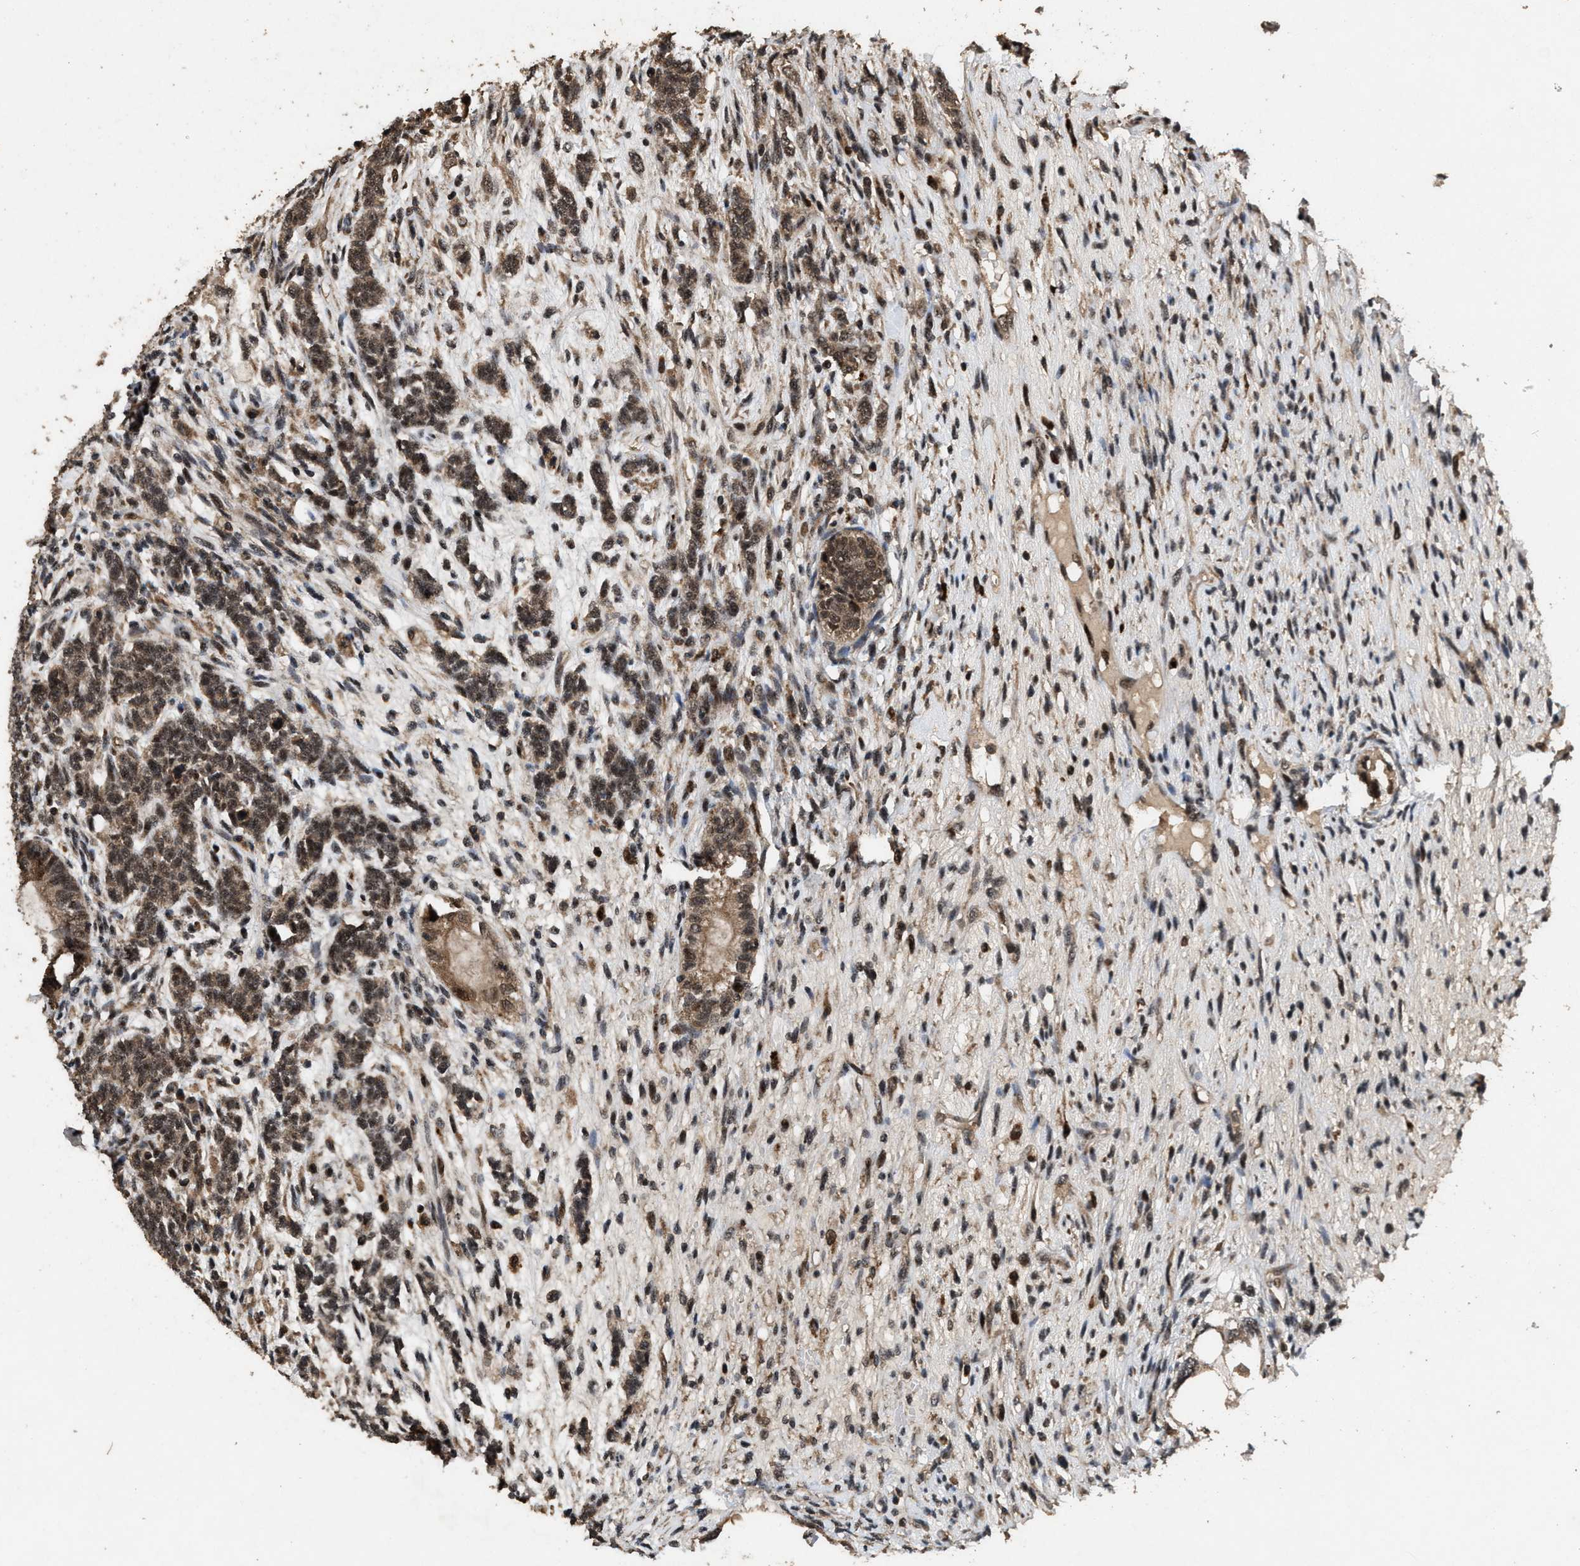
{"staining": {"intensity": "moderate", "quantity": ">75%", "location": "cytoplasmic/membranous,nuclear"}, "tissue": "testis cancer", "cell_type": "Tumor cells", "image_type": "cancer", "snomed": [{"axis": "morphology", "description": "Seminoma, NOS"}, {"axis": "topography", "description": "Testis"}], "caption": "A photomicrograph of testis seminoma stained for a protein exhibits moderate cytoplasmic/membranous and nuclear brown staining in tumor cells.", "gene": "HAUS6", "patient": {"sex": "male", "age": 28}}